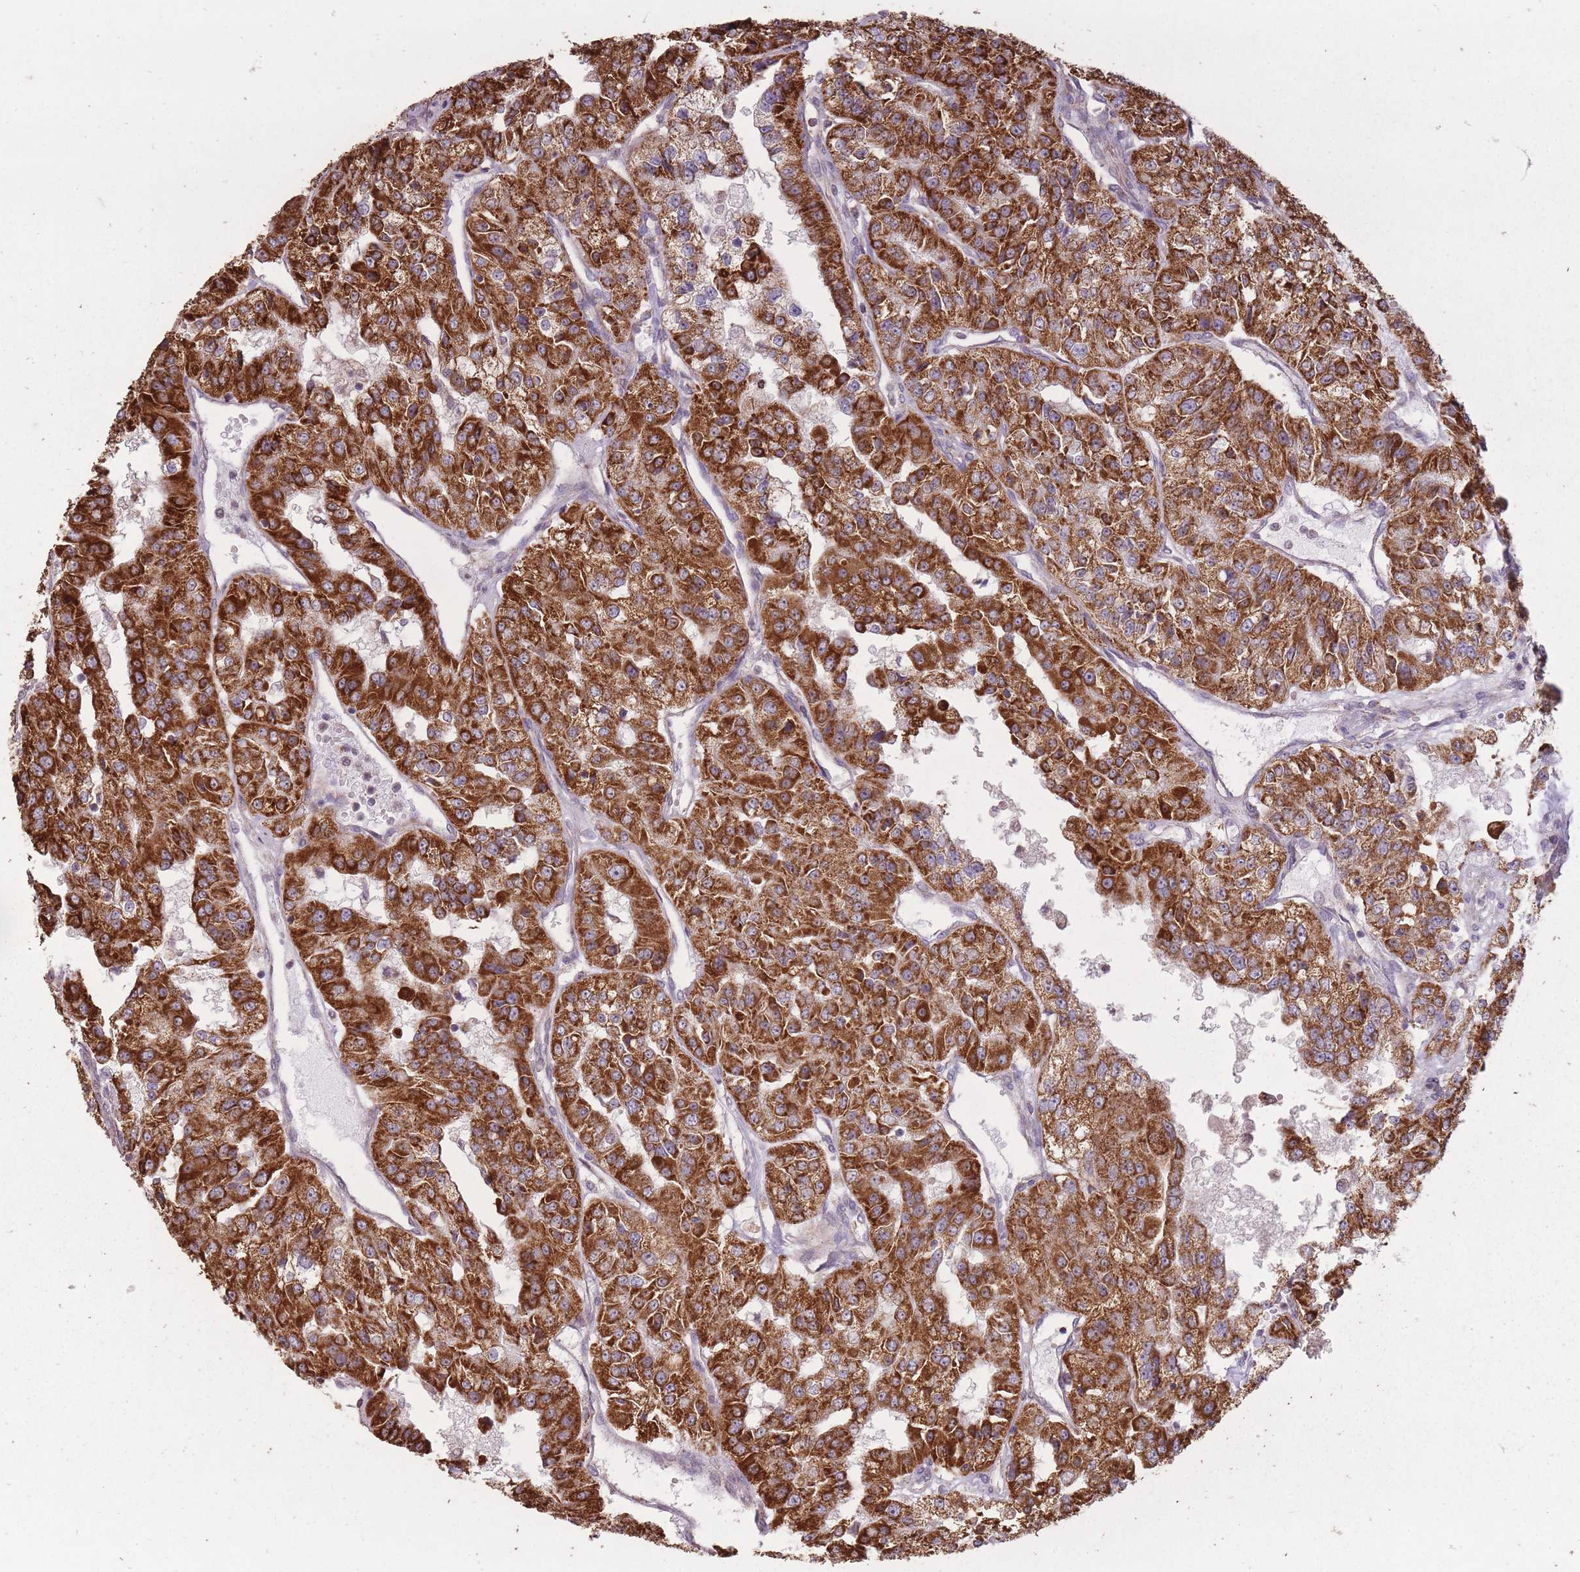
{"staining": {"intensity": "strong", "quantity": ">75%", "location": "cytoplasmic/membranous"}, "tissue": "renal cancer", "cell_type": "Tumor cells", "image_type": "cancer", "snomed": [{"axis": "morphology", "description": "Adenocarcinoma, NOS"}, {"axis": "topography", "description": "Kidney"}], "caption": "Immunohistochemistry histopathology image of neoplastic tissue: human renal cancer (adenocarcinoma) stained using immunohistochemistry (IHC) reveals high levels of strong protein expression localized specifically in the cytoplasmic/membranous of tumor cells, appearing as a cytoplasmic/membranous brown color.", "gene": "CNOT8", "patient": {"sex": "female", "age": 63}}